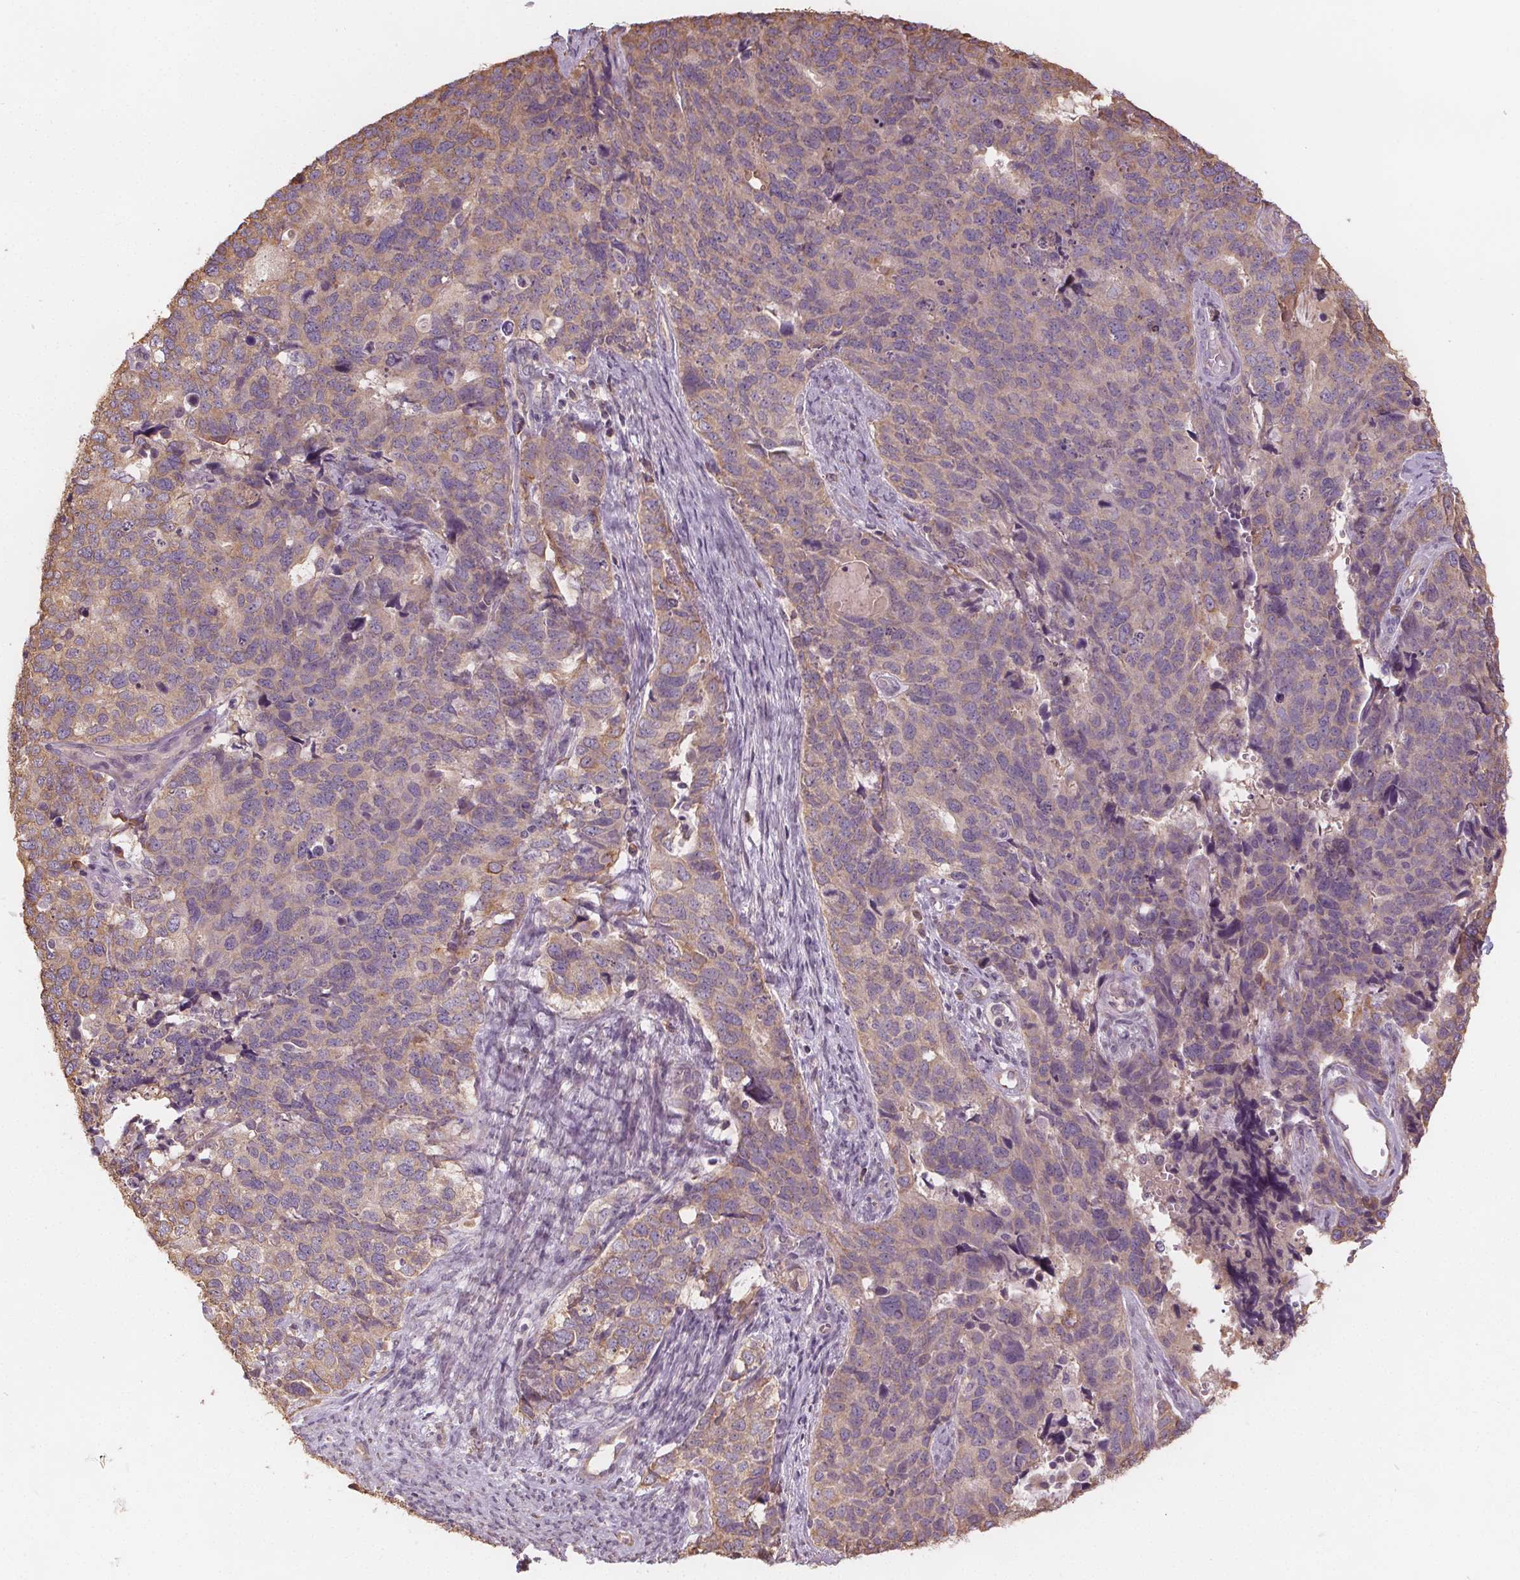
{"staining": {"intensity": "weak", "quantity": "<25%", "location": "cytoplasmic/membranous"}, "tissue": "cervical cancer", "cell_type": "Tumor cells", "image_type": "cancer", "snomed": [{"axis": "morphology", "description": "Squamous cell carcinoma, NOS"}, {"axis": "topography", "description": "Cervix"}], "caption": "The immunohistochemistry photomicrograph has no significant staining in tumor cells of cervical squamous cell carcinoma tissue. (DAB IHC, high magnification).", "gene": "TMEM80", "patient": {"sex": "female", "age": 63}}